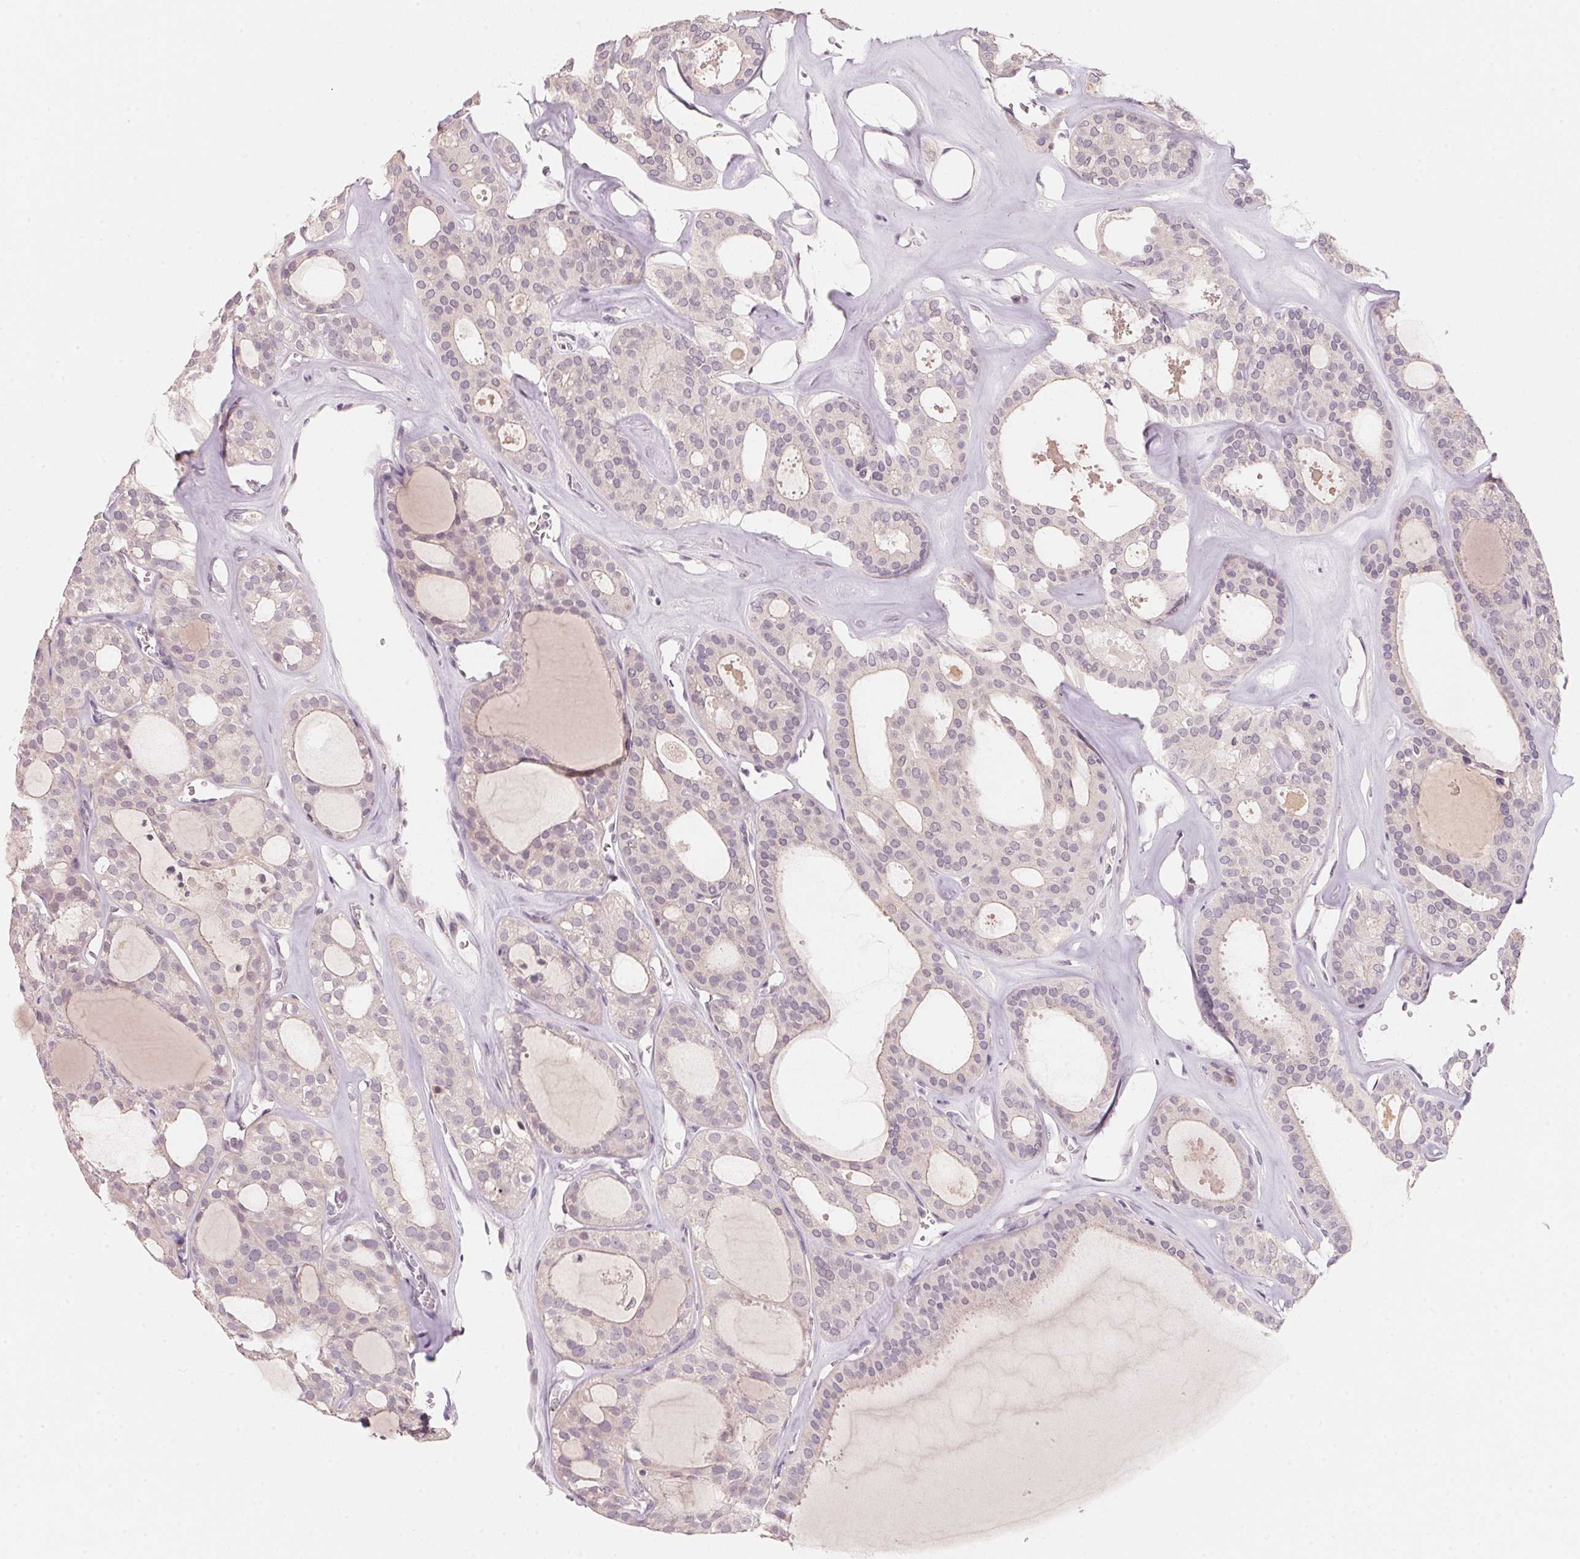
{"staining": {"intensity": "negative", "quantity": "none", "location": "none"}, "tissue": "thyroid cancer", "cell_type": "Tumor cells", "image_type": "cancer", "snomed": [{"axis": "morphology", "description": "Follicular adenoma carcinoma, NOS"}, {"axis": "topography", "description": "Thyroid gland"}], "caption": "DAB (3,3'-diaminobenzidine) immunohistochemical staining of human thyroid follicular adenoma carcinoma displays no significant staining in tumor cells.", "gene": "ANKRD31", "patient": {"sex": "male", "age": 75}}